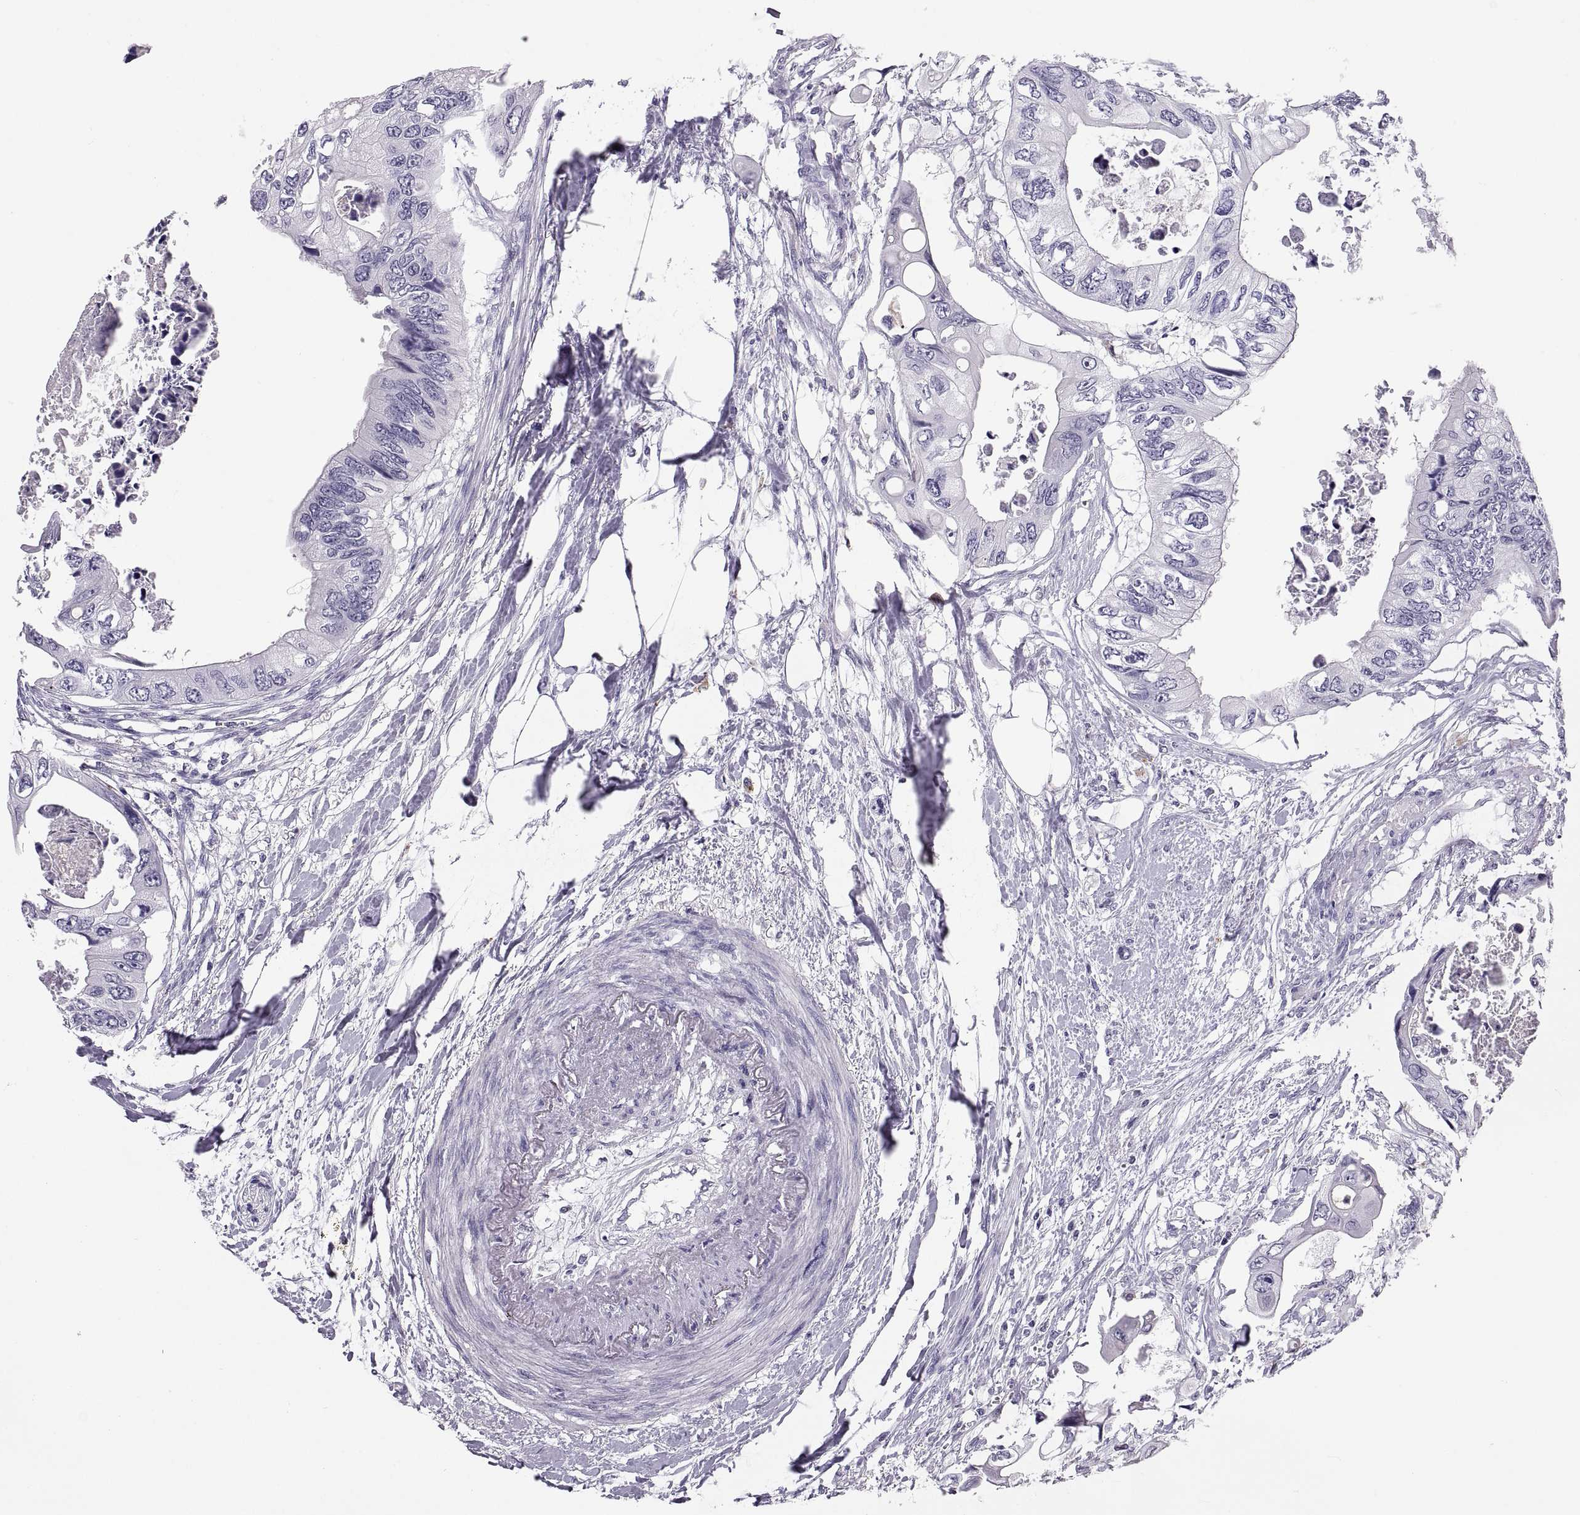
{"staining": {"intensity": "negative", "quantity": "none", "location": "none"}, "tissue": "colorectal cancer", "cell_type": "Tumor cells", "image_type": "cancer", "snomed": [{"axis": "morphology", "description": "Adenocarcinoma, NOS"}, {"axis": "topography", "description": "Rectum"}], "caption": "This is an immunohistochemistry image of colorectal adenocarcinoma. There is no positivity in tumor cells.", "gene": "QRICH2", "patient": {"sex": "male", "age": 63}}